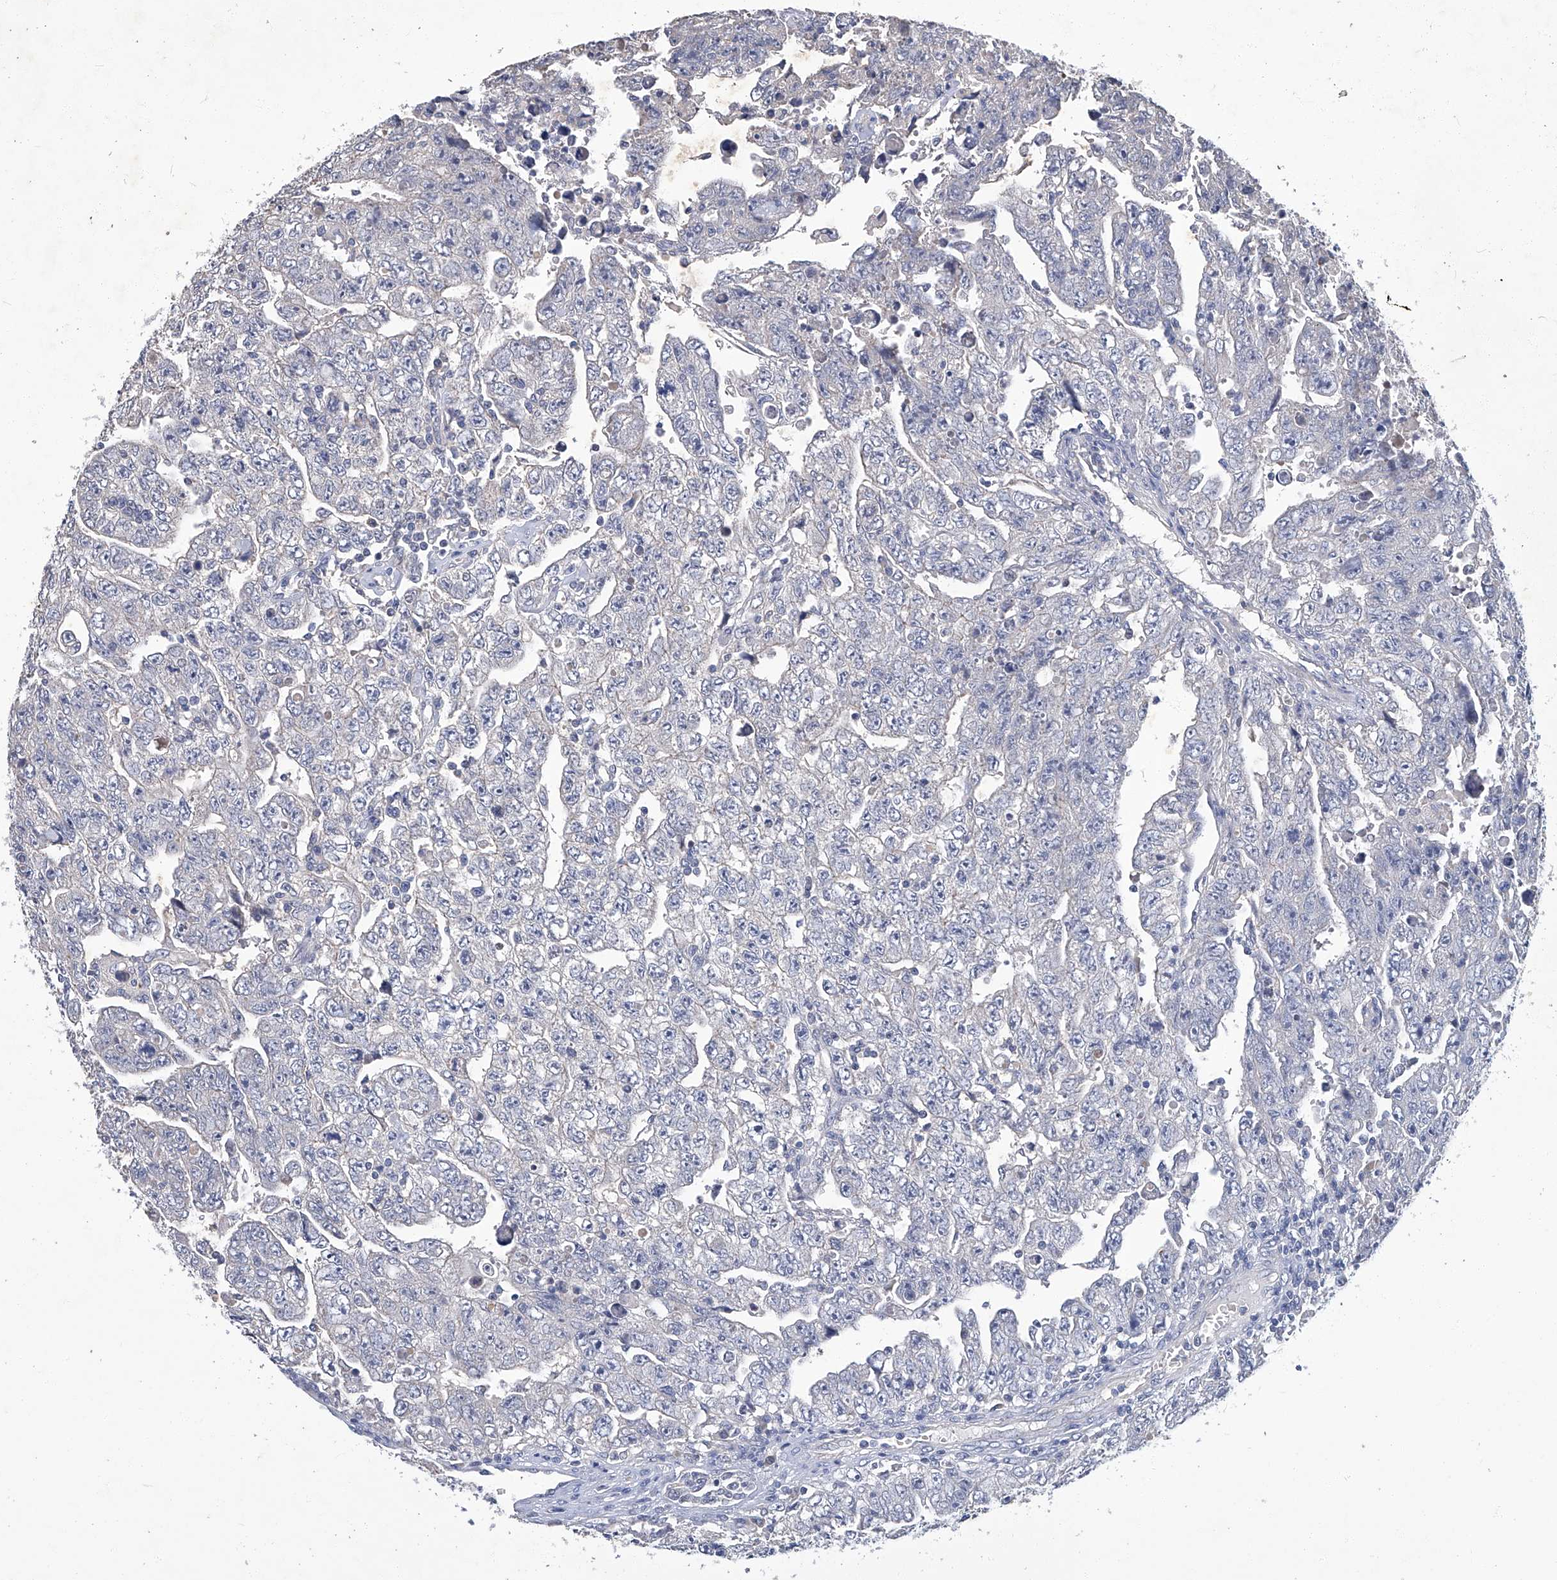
{"staining": {"intensity": "negative", "quantity": "none", "location": "none"}, "tissue": "testis cancer", "cell_type": "Tumor cells", "image_type": "cancer", "snomed": [{"axis": "morphology", "description": "Carcinoma, Embryonal, NOS"}, {"axis": "topography", "description": "Testis"}], "caption": "Immunohistochemistry histopathology image of testis cancer (embryonal carcinoma) stained for a protein (brown), which shows no positivity in tumor cells. (Brightfield microscopy of DAB IHC at high magnification).", "gene": "TGFBR1", "patient": {"sex": "male", "age": 28}}